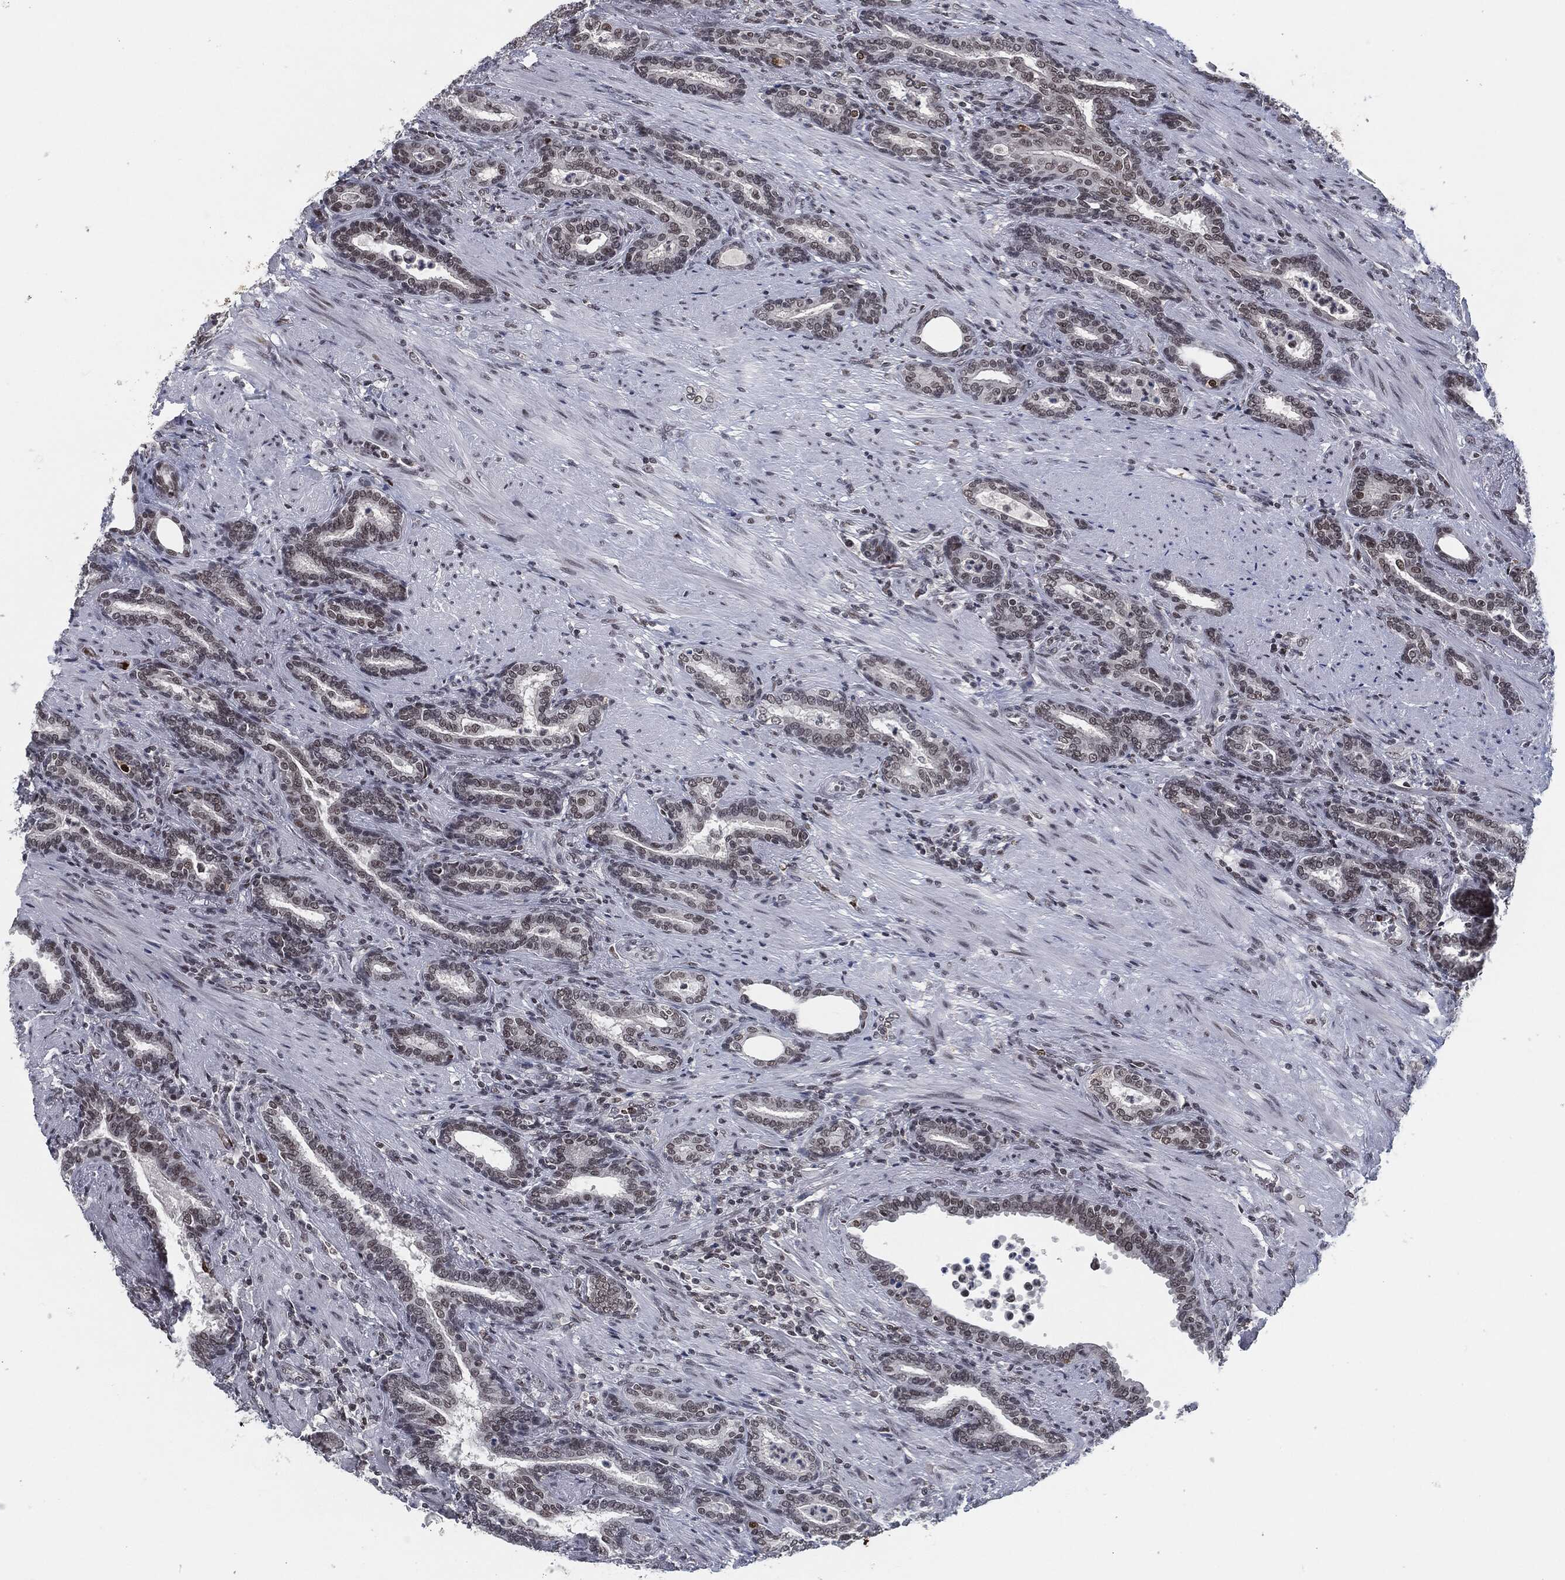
{"staining": {"intensity": "moderate", "quantity": "25%-75%", "location": "nuclear"}, "tissue": "prostate cancer", "cell_type": "Tumor cells", "image_type": "cancer", "snomed": [{"axis": "morphology", "description": "Adenocarcinoma, Low grade"}, {"axis": "topography", "description": "Prostate"}], "caption": "A histopathology image showing moderate nuclear staining in approximately 25%-75% of tumor cells in prostate adenocarcinoma (low-grade), as visualized by brown immunohistochemical staining.", "gene": "ANXA1", "patient": {"sex": "male", "age": 68}}